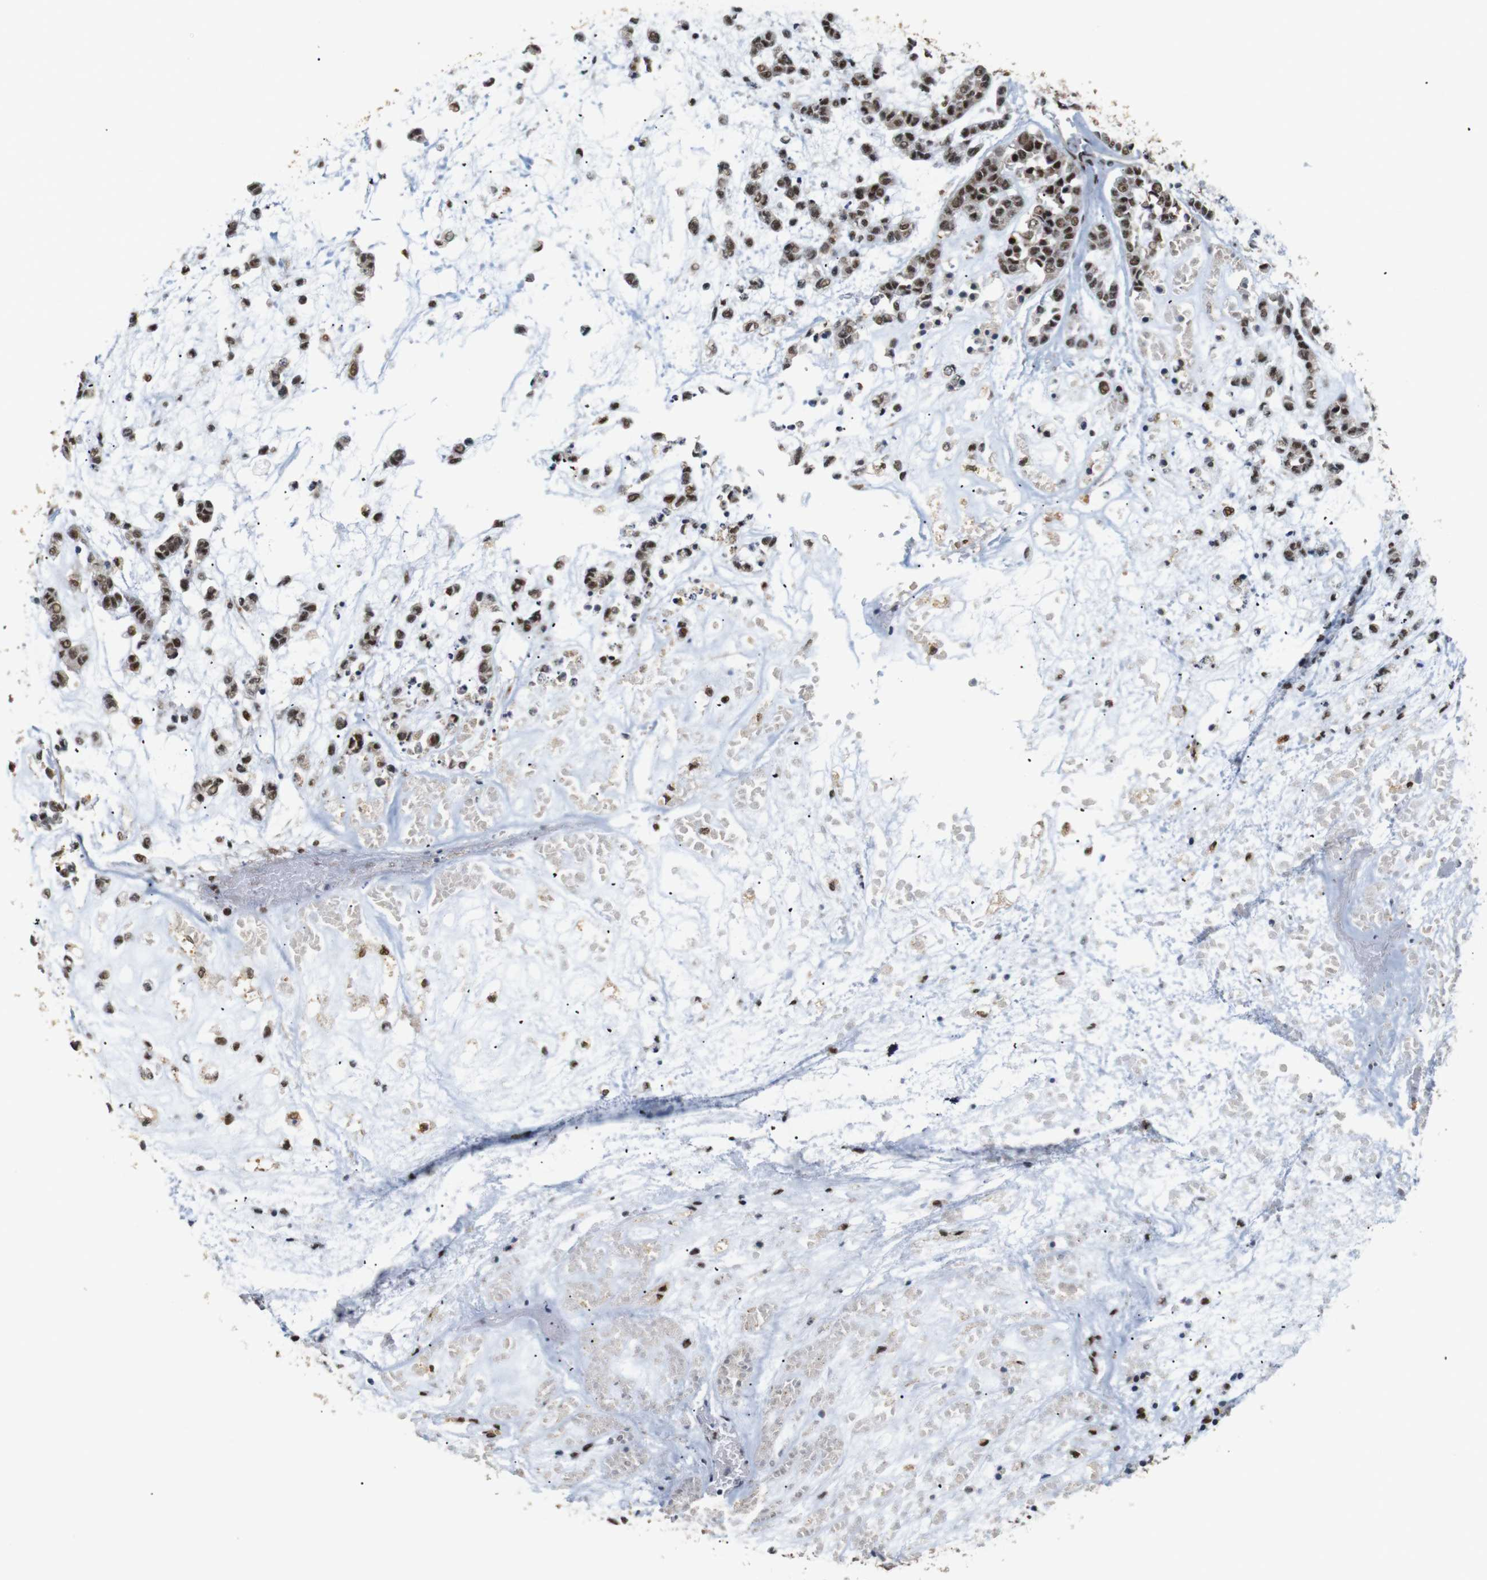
{"staining": {"intensity": "moderate", "quantity": ">75%", "location": "cytoplasmic/membranous,nuclear"}, "tissue": "head and neck cancer", "cell_type": "Tumor cells", "image_type": "cancer", "snomed": [{"axis": "morphology", "description": "Adenocarcinoma, NOS"}, {"axis": "morphology", "description": "Adenoma, NOS"}, {"axis": "topography", "description": "Head-Neck"}], "caption": "Adenocarcinoma (head and neck) stained for a protein (brown) exhibits moderate cytoplasmic/membranous and nuclear positive expression in approximately >75% of tumor cells.", "gene": "PYM1", "patient": {"sex": "female", "age": 55}}